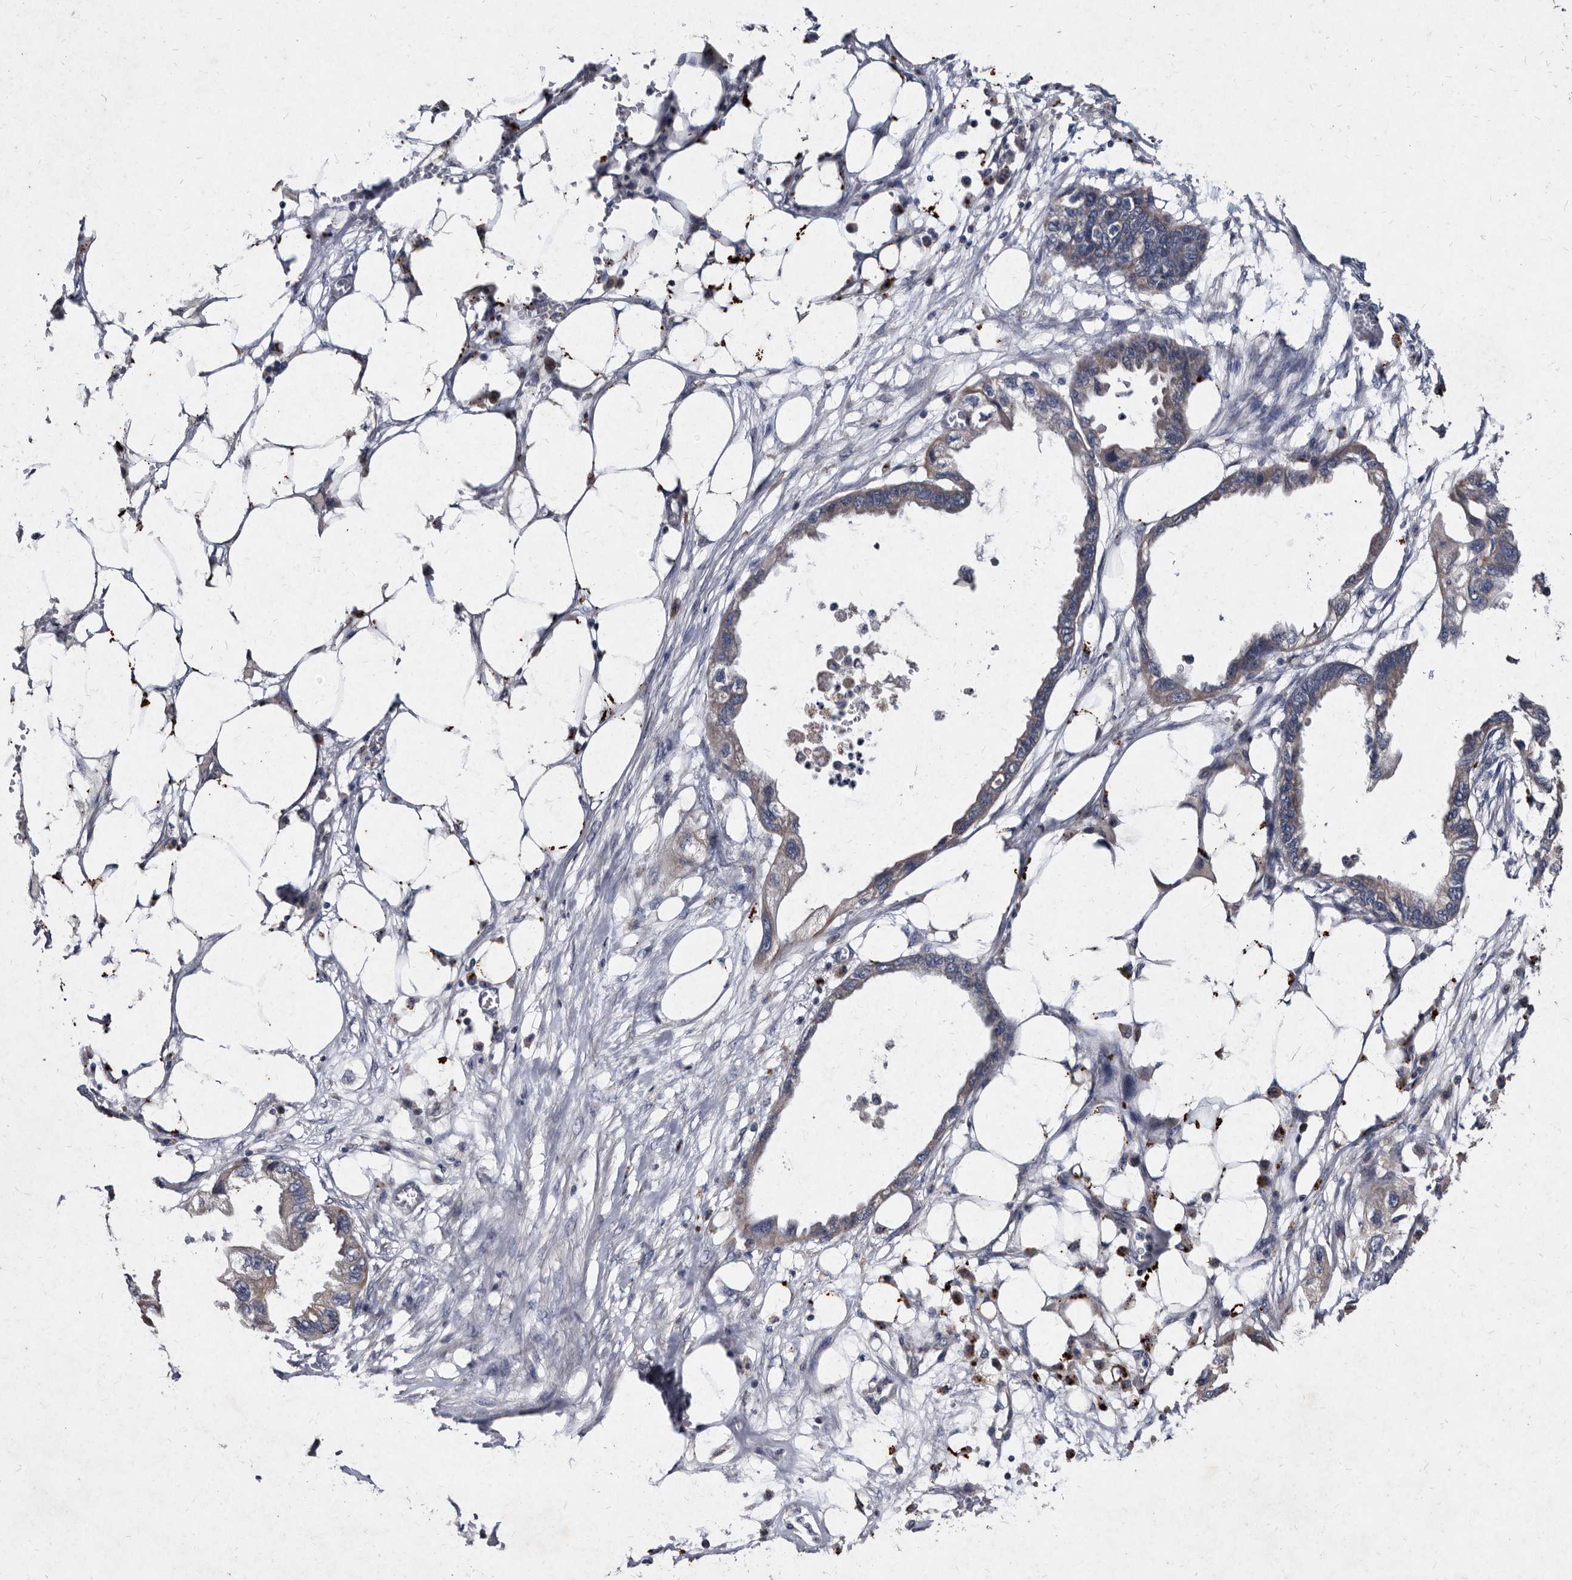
{"staining": {"intensity": "weak", "quantity": "<25%", "location": "cytoplasmic/membranous"}, "tissue": "endometrial cancer", "cell_type": "Tumor cells", "image_type": "cancer", "snomed": [{"axis": "morphology", "description": "Adenocarcinoma, NOS"}, {"axis": "morphology", "description": "Adenocarcinoma, metastatic, NOS"}, {"axis": "topography", "description": "Adipose tissue"}, {"axis": "topography", "description": "Endometrium"}], "caption": "Human metastatic adenocarcinoma (endometrial) stained for a protein using immunohistochemistry (IHC) displays no staining in tumor cells.", "gene": "YPEL3", "patient": {"sex": "female", "age": 67}}